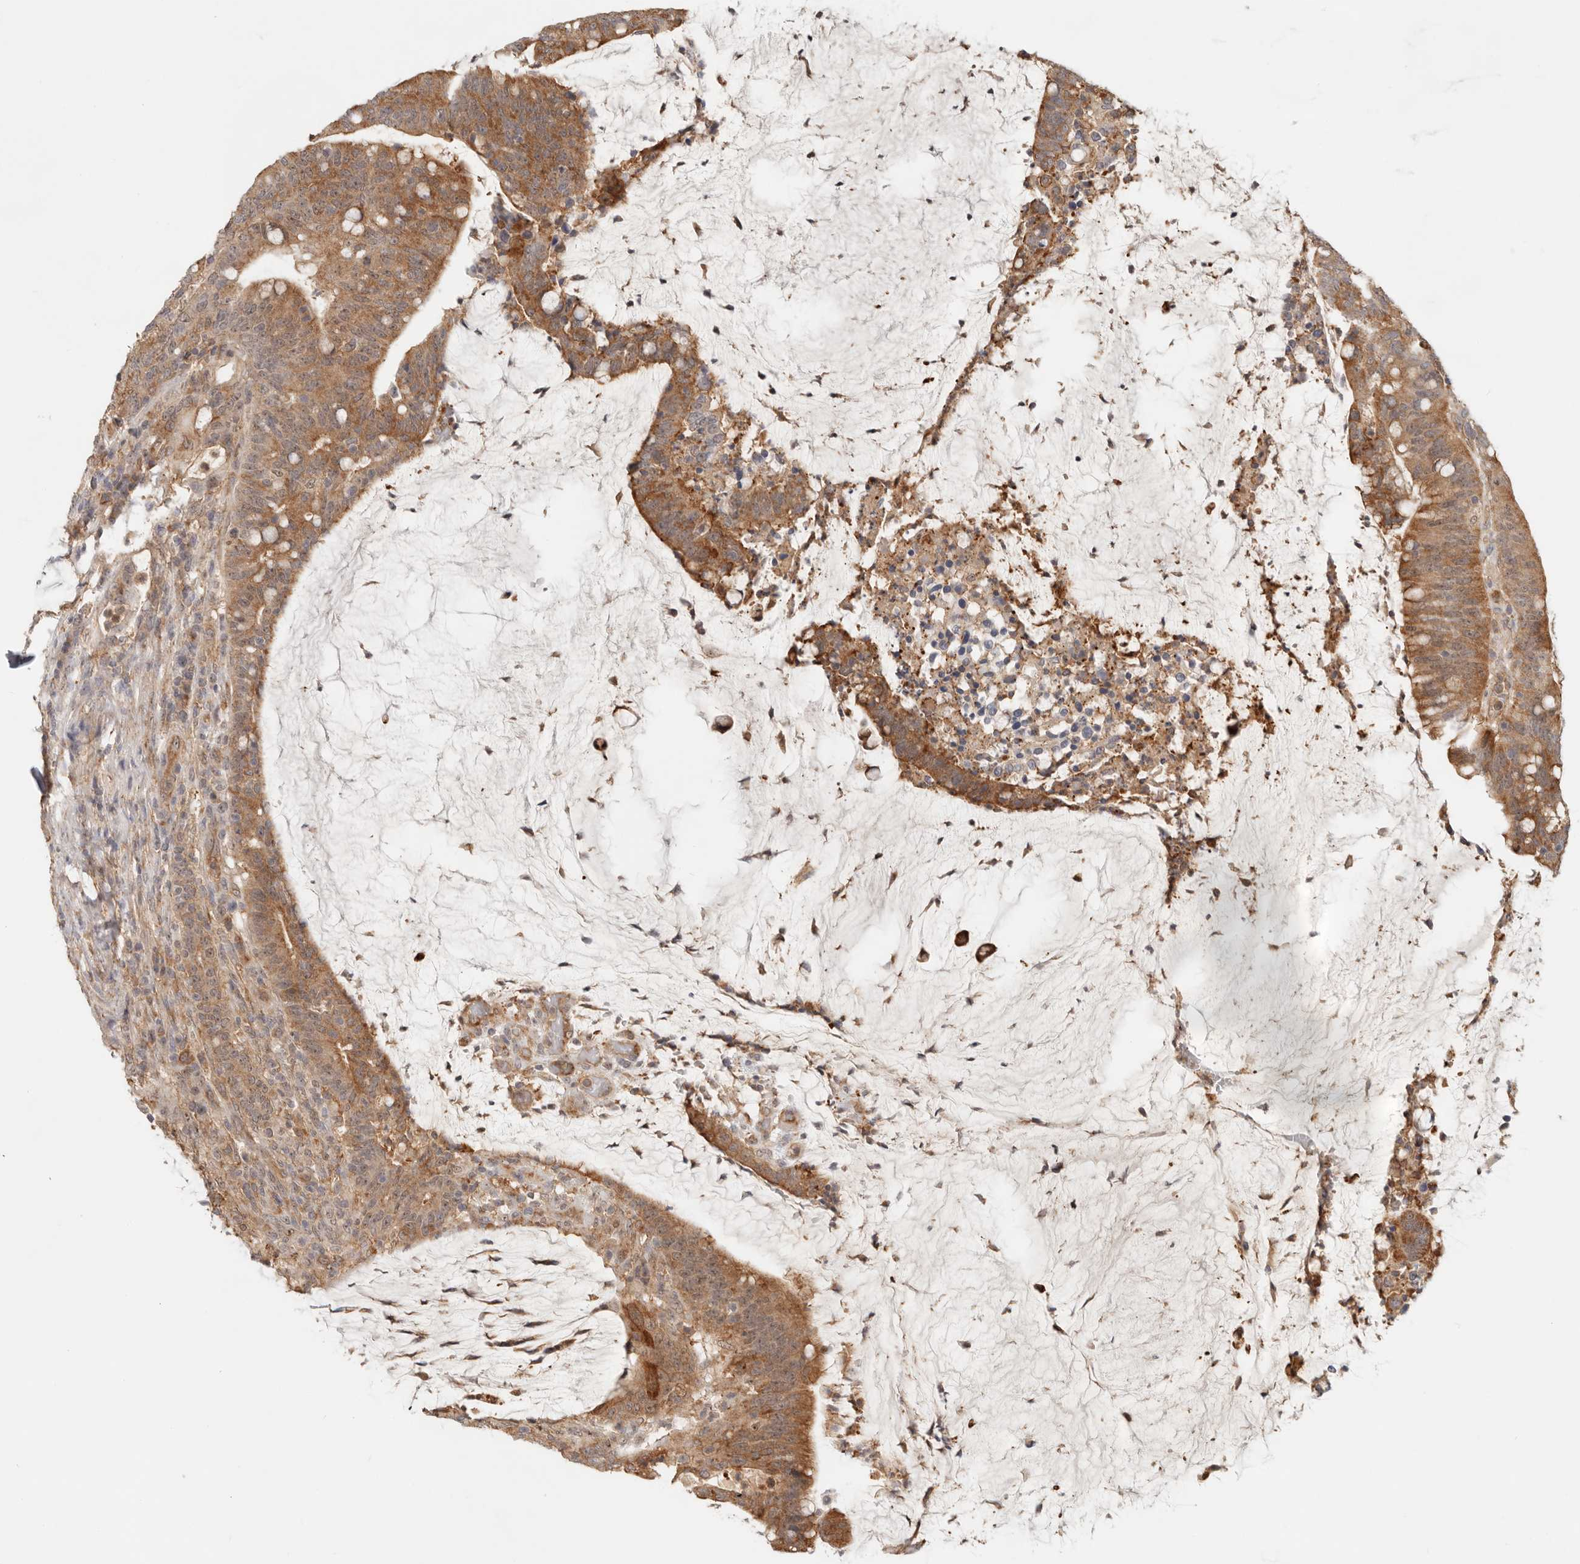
{"staining": {"intensity": "moderate", "quantity": ">75%", "location": "cytoplasmic/membranous"}, "tissue": "colorectal cancer", "cell_type": "Tumor cells", "image_type": "cancer", "snomed": [{"axis": "morphology", "description": "Adenocarcinoma, NOS"}, {"axis": "topography", "description": "Colon"}], "caption": "The micrograph displays a brown stain indicating the presence of a protein in the cytoplasmic/membranous of tumor cells in adenocarcinoma (colorectal).", "gene": "HEXD", "patient": {"sex": "female", "age": 66}}